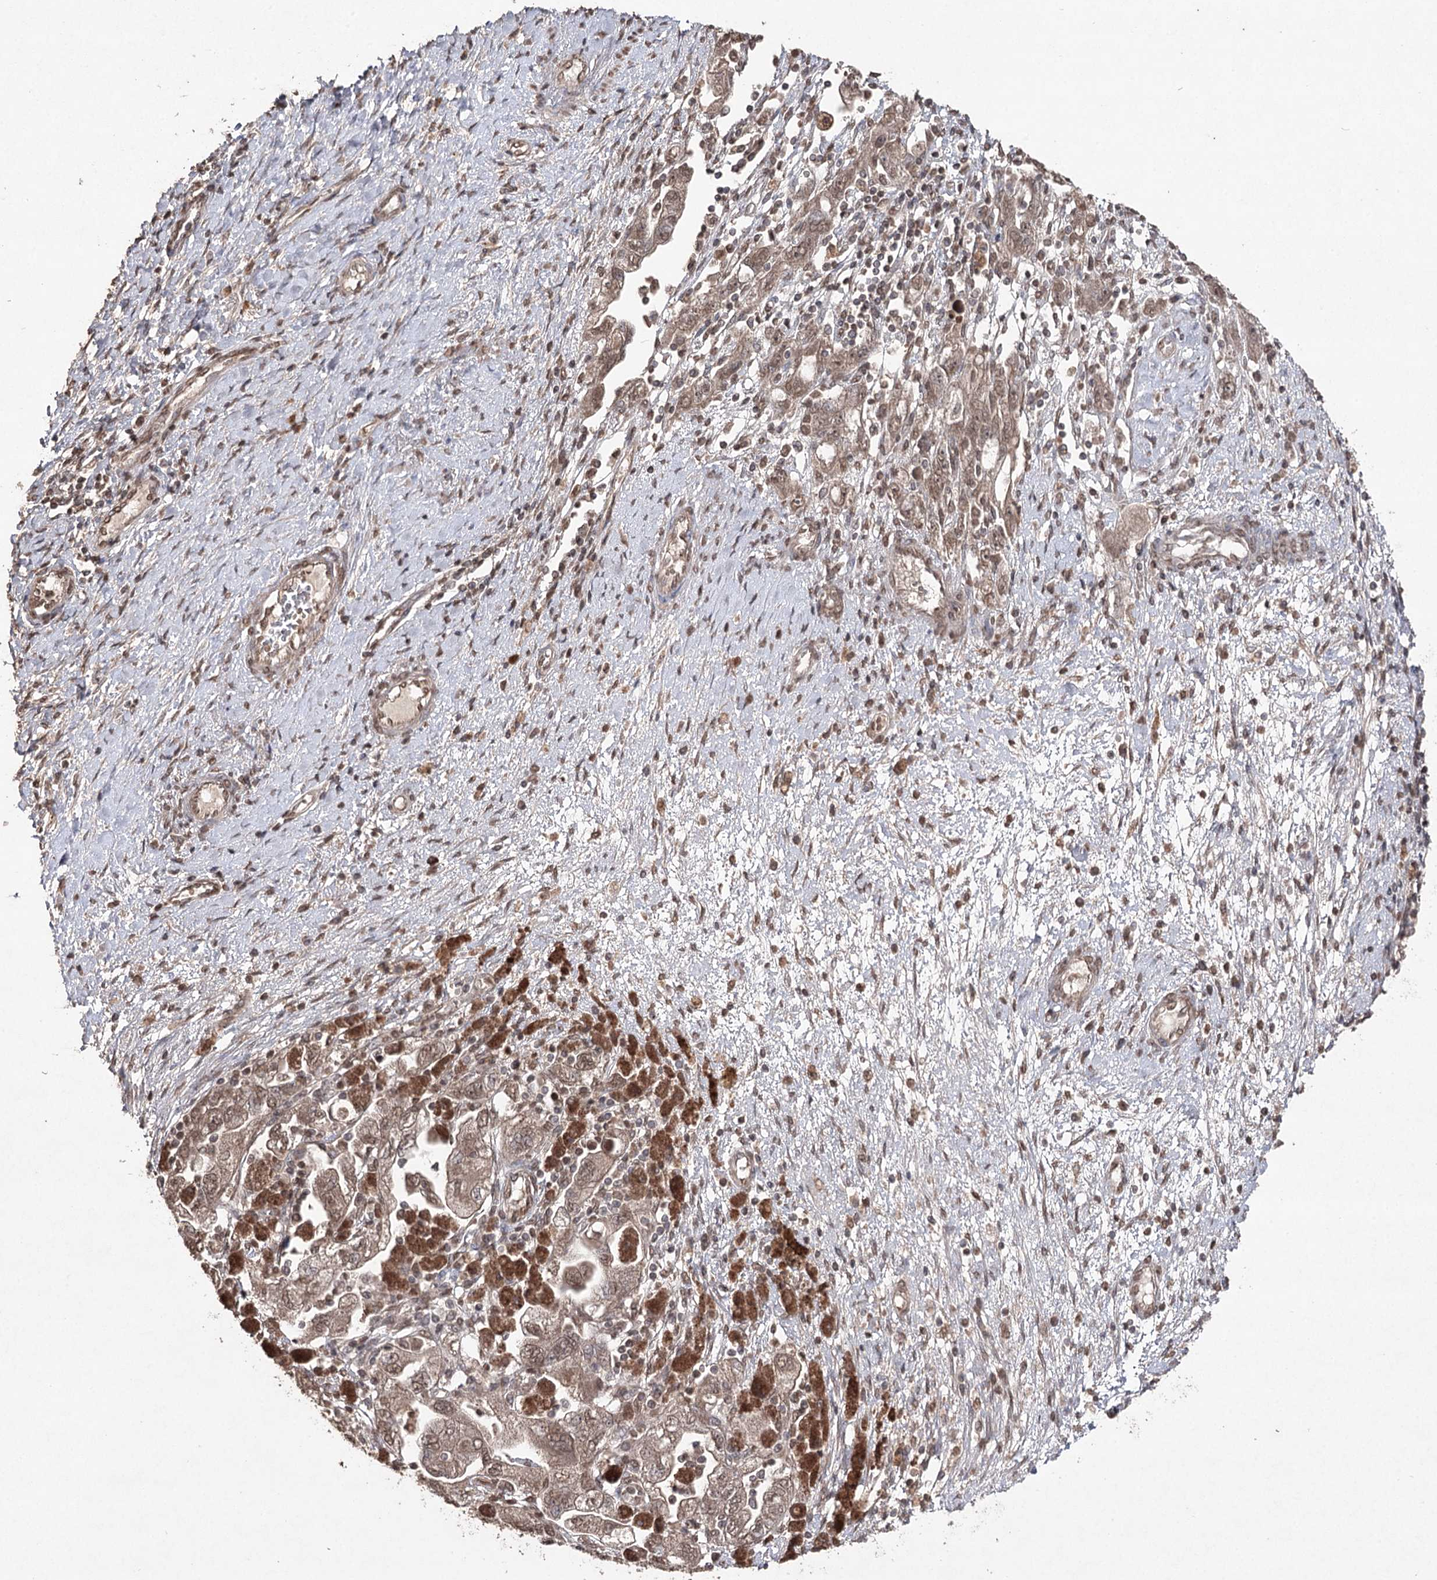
{"staining": {"intensity": "moderate", "quantity": ">75%", "location": "cytoplasmic/membranous,nuclear"}, "tissue": "ovarian cancer", "cell_type": "Tumor cells", "image_type": "cancer", "snomed": [{"axis": "morphology", "description": "Carcinoma, NOS"}, {"axis": "morphology", "description": "Cystadenocarcinoma, serous, NOS"}, {"axis": "topography", "description": "Ovary"}], "caption": "A high-resolution photomicrograph shows IHC staining of ovarian cancer (carcinoma), which demonstrates moderate cytoplasmic/membranous and nuclear positivity in about >75% of tumor cells.", "gene": "ATG14", "patient": {"sex": "female", "age": 69}}